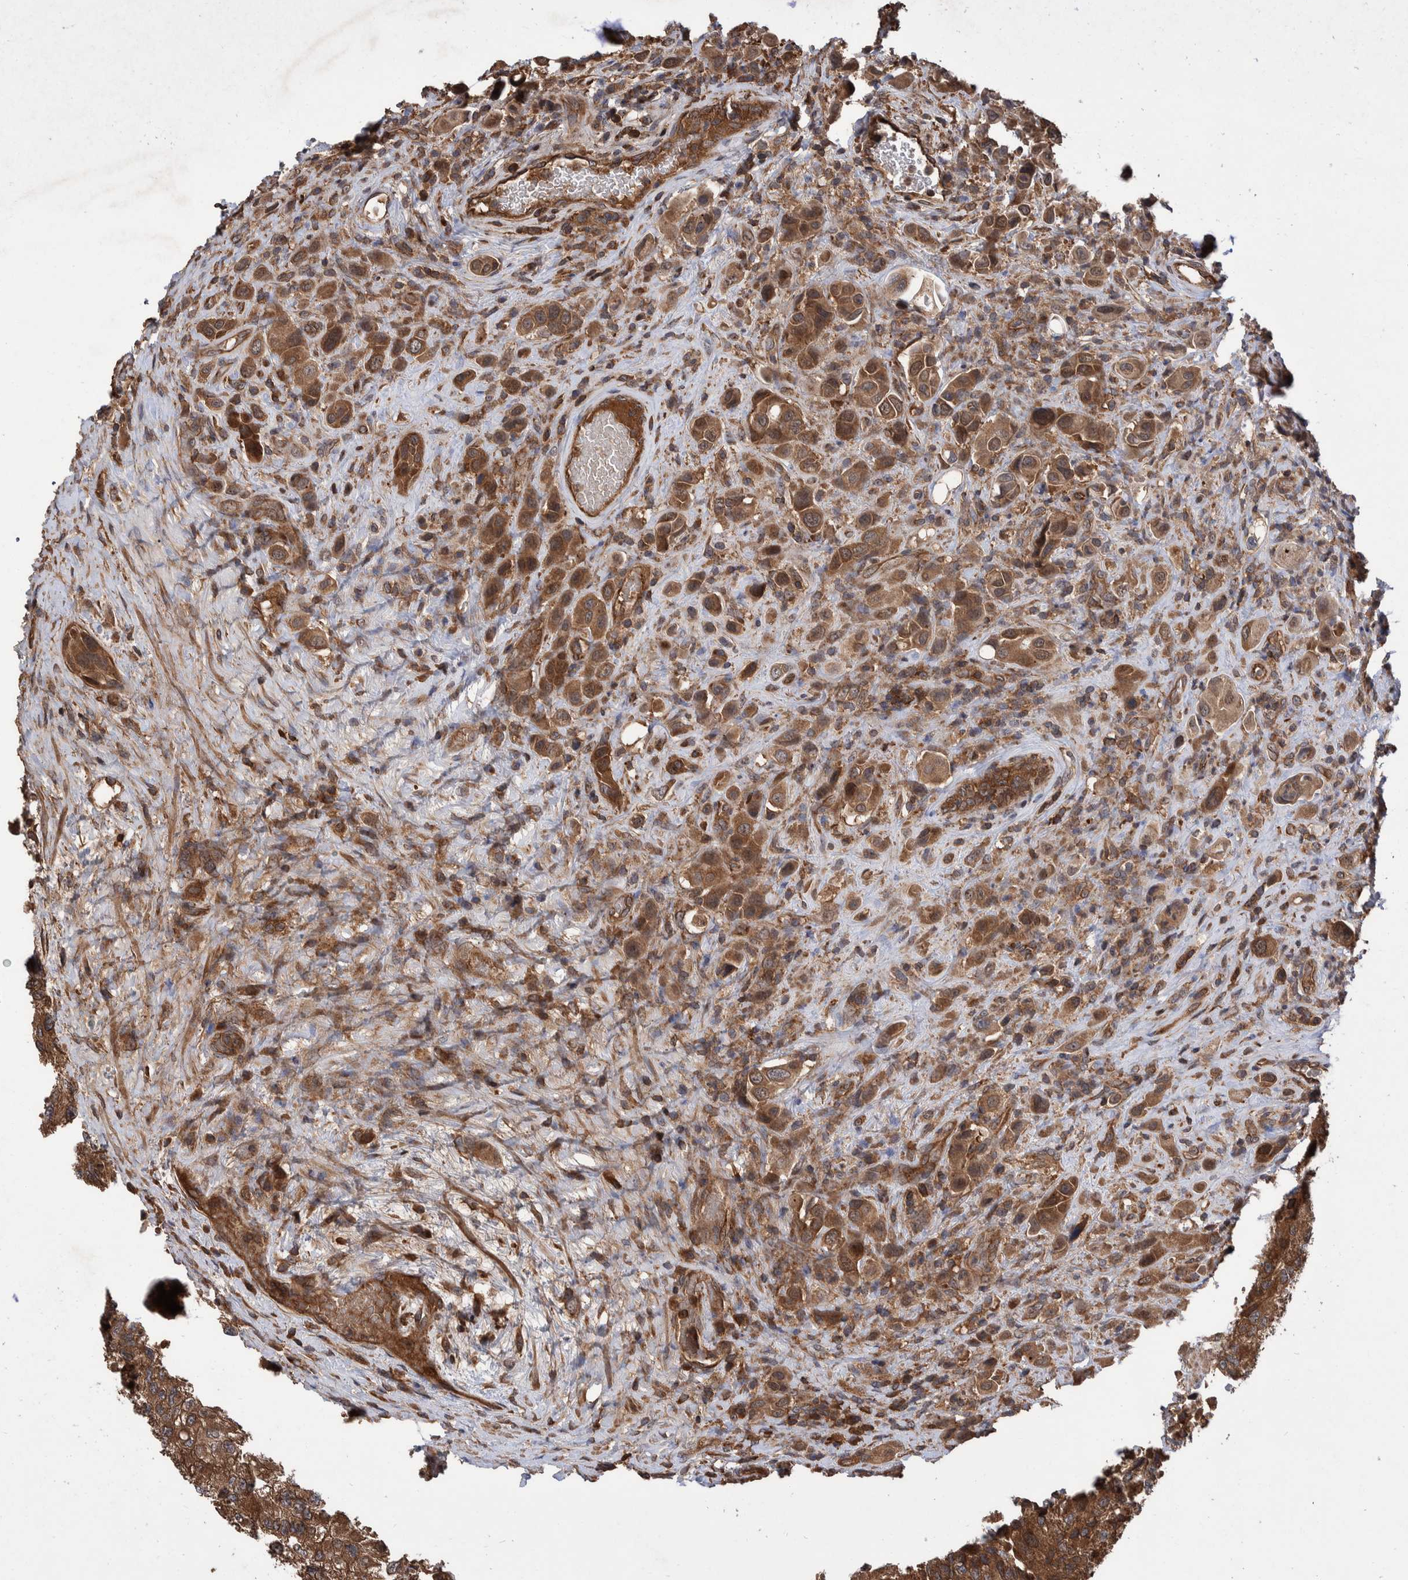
{"staining": {"intensity": "moderate", "quantity": ">75%", "location": "cytoplasmic/membranous"}, "tissue": "urothelial cancer", "cell_type": "Tumor cells", "image_type": "cancer", "snomed": [{"axis": "morphology", "description": "Urothelial carcinoma, High grade"}, {"axis": "topography", "description": "Urinary bladder"}], "caption": "The histopathology image demonstrates a brown stain indicating the presence of a protein in the cytoplasmic/membranous of tumor cells in urothelial cancer. (brown staining indicates protein expression, while blue staining denotes nuclei).", "gene": "VBP1", "patient": {"sex": "male", "age": 50}}